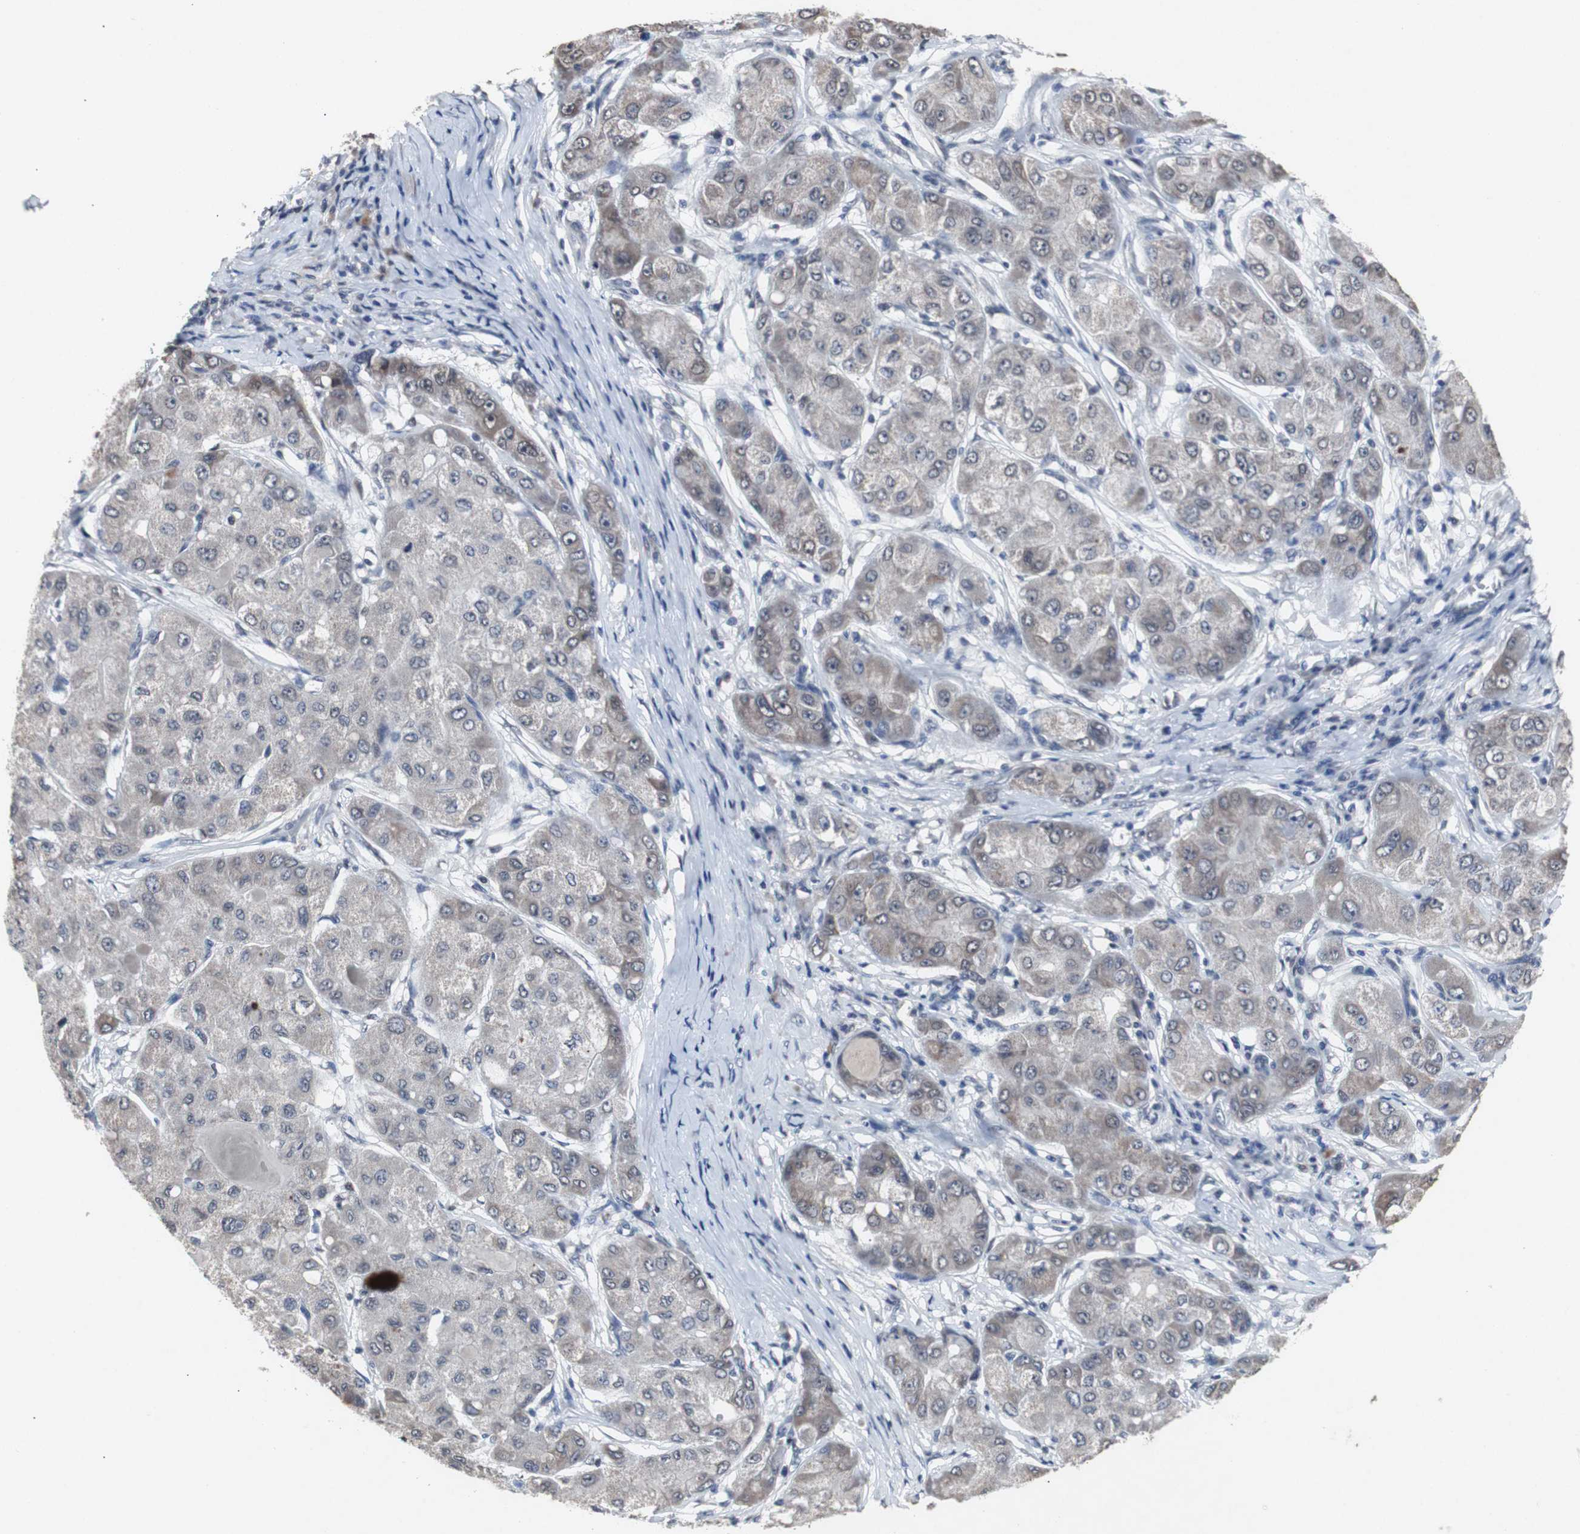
{"staining": {"intensity": "weak", "quantity": "25%-75%", "location": "cytoplasmic/membranous"}, "tissue": "liver cancer", "cell_type": "Tumor cells", "image_type": "cancer", "snomed": [{"axis": "morphology", "description": "Carcinoma, Hepatocellular, NOS"}, {"axis": "topography", "description": "Liver"}], "caption": "Immunohistochemistry (DAB) staining of human liver cancer (hepatocellular carcinoma) shows weak cytoplasmic/membranous protein staining in approximately 25%-75% of tumor cells. Using DAB (brown) and hematoxylin (blue) stains, captured at high magnification using brightfield microscopy.", "gene": "RBM47", "patient": {"sex": "male", "age": 80}}